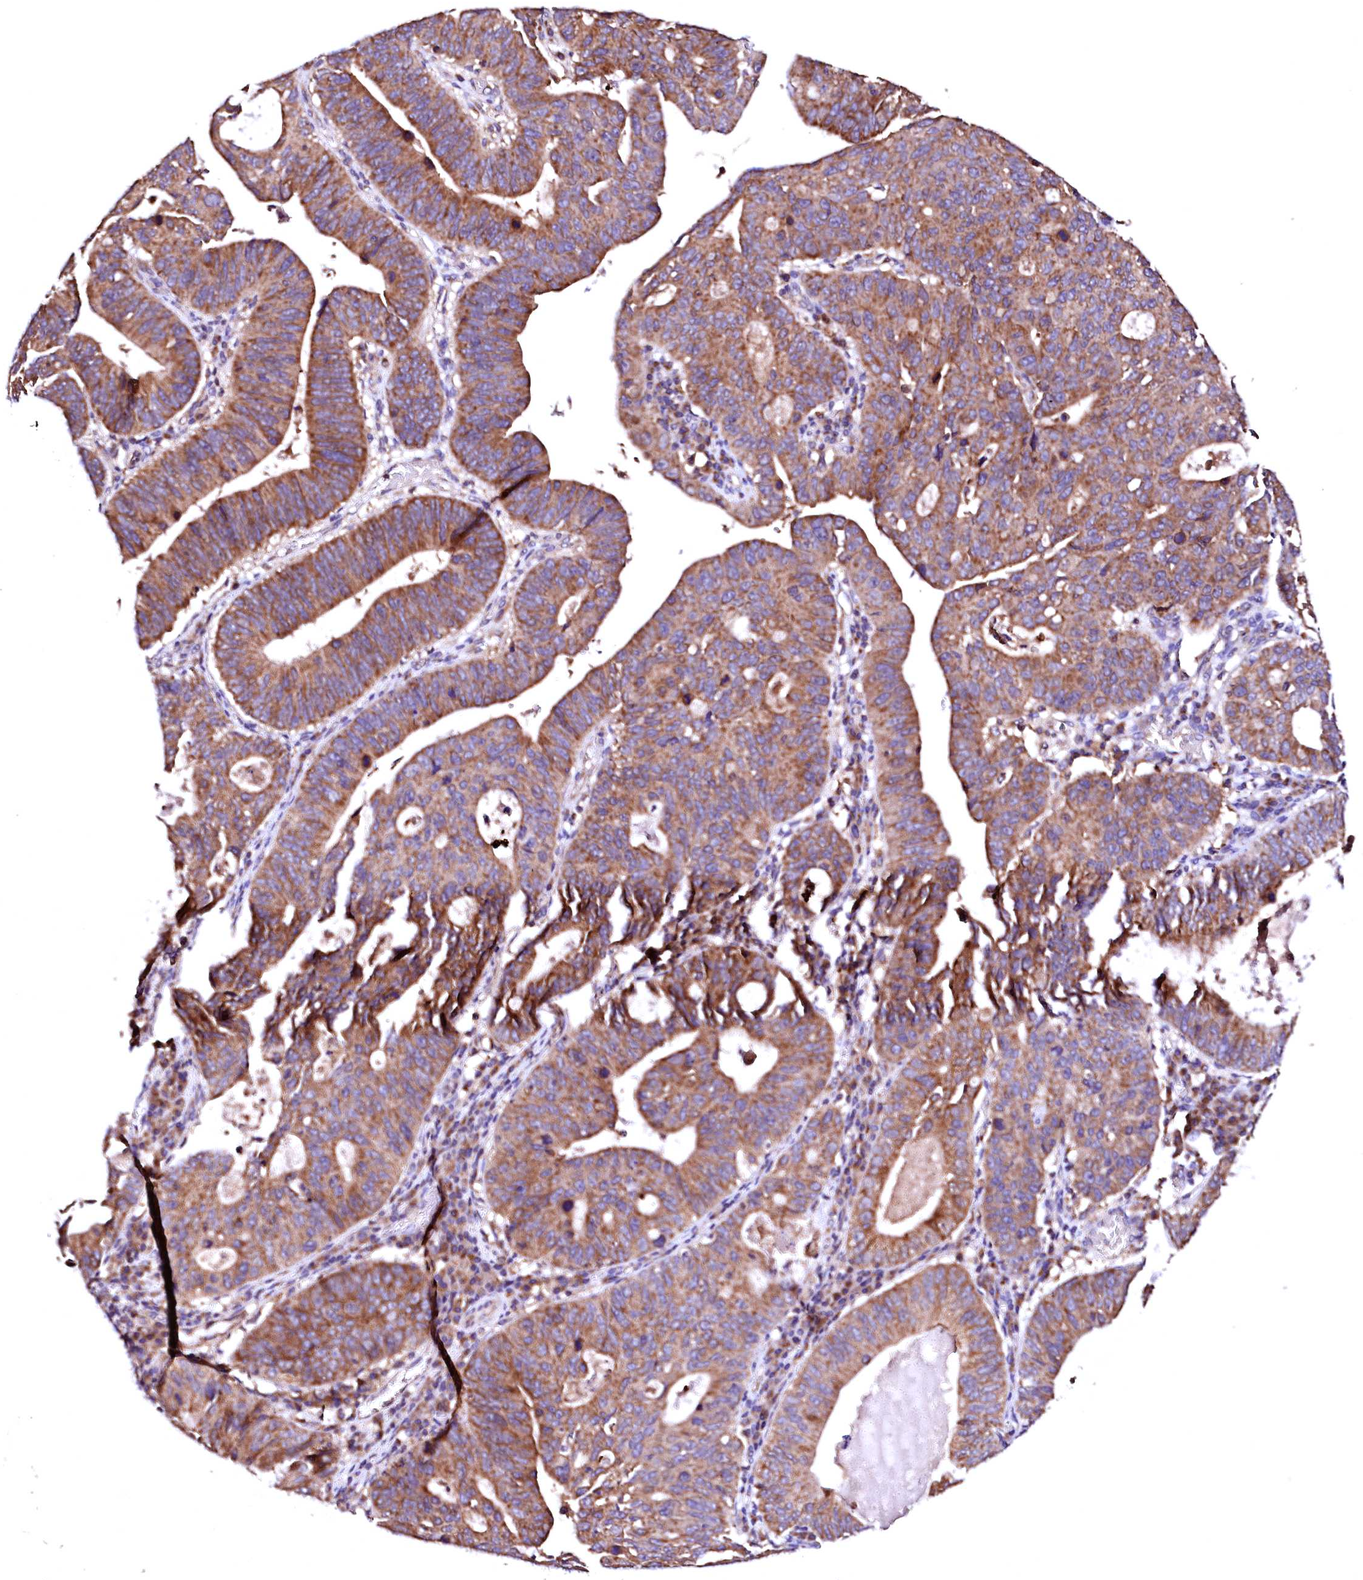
{"staining": {"intensity": "moderate", "quantity": ">75%", "location": "cytoplasmic/membranous"}, "tissue": "stomach cancer", "cell_type": "Tumor cells", "image_type": "cancer", "snomed": [{"axis": "morphology", "description": "Adenocarcinoma, NOS"}, {"axis": "topography", "description": "Stomach"}], "caption": "High-power microscopy captured an IHC micrograph of stomach adenocarcinoma, revealing moderate cytoplasmic/membranous expression in approximately >75% of tumor cells. (Stains: DAB (3,3'-diaminobenzidine) in brown, nuclei in blue, Microscopy: brightfield microscopy at high magnification).", "gene": "ST3GAL1", "patient": {"sex": "male", "age": 59}}